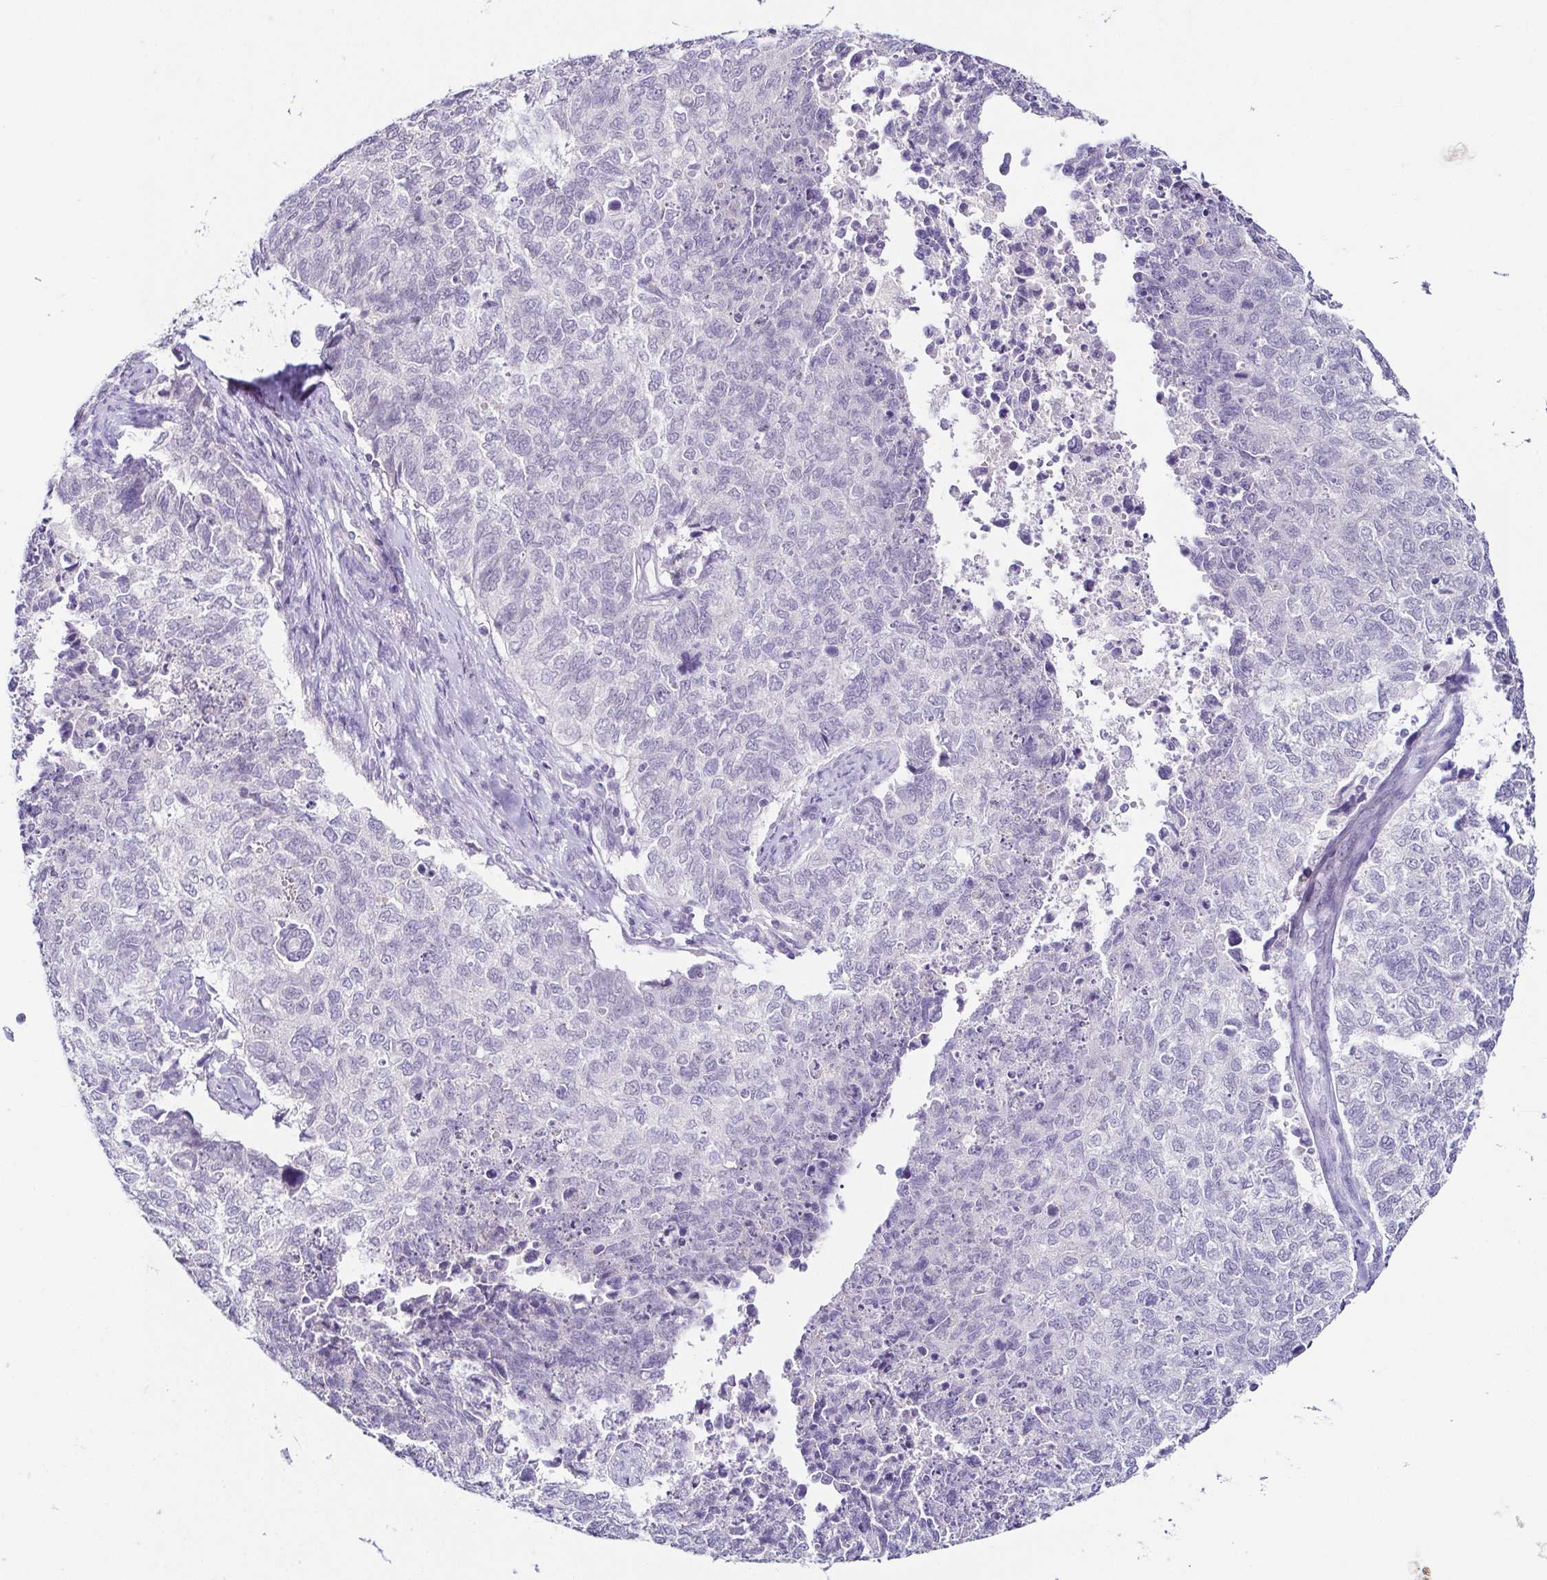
{"staining": {"intensity": "negative", "quantity": "none", "location": "none"}, "tissue": "cervical cancer", "cell_type": "Tumor cells", "image_type": "cancer", "snomed": [{"axis": "morphology", "description": "Adenocarcinoma, NOS"}, {"axis": "topography", "description": "Cervix"}], "caption": "Immunohistochemistry (IHC) image of cervical cancer stained for a protein (brown), which displays no staining in tumor cells.", "gene": "TP73", "patient": {"sex": "female", "age": 63}}